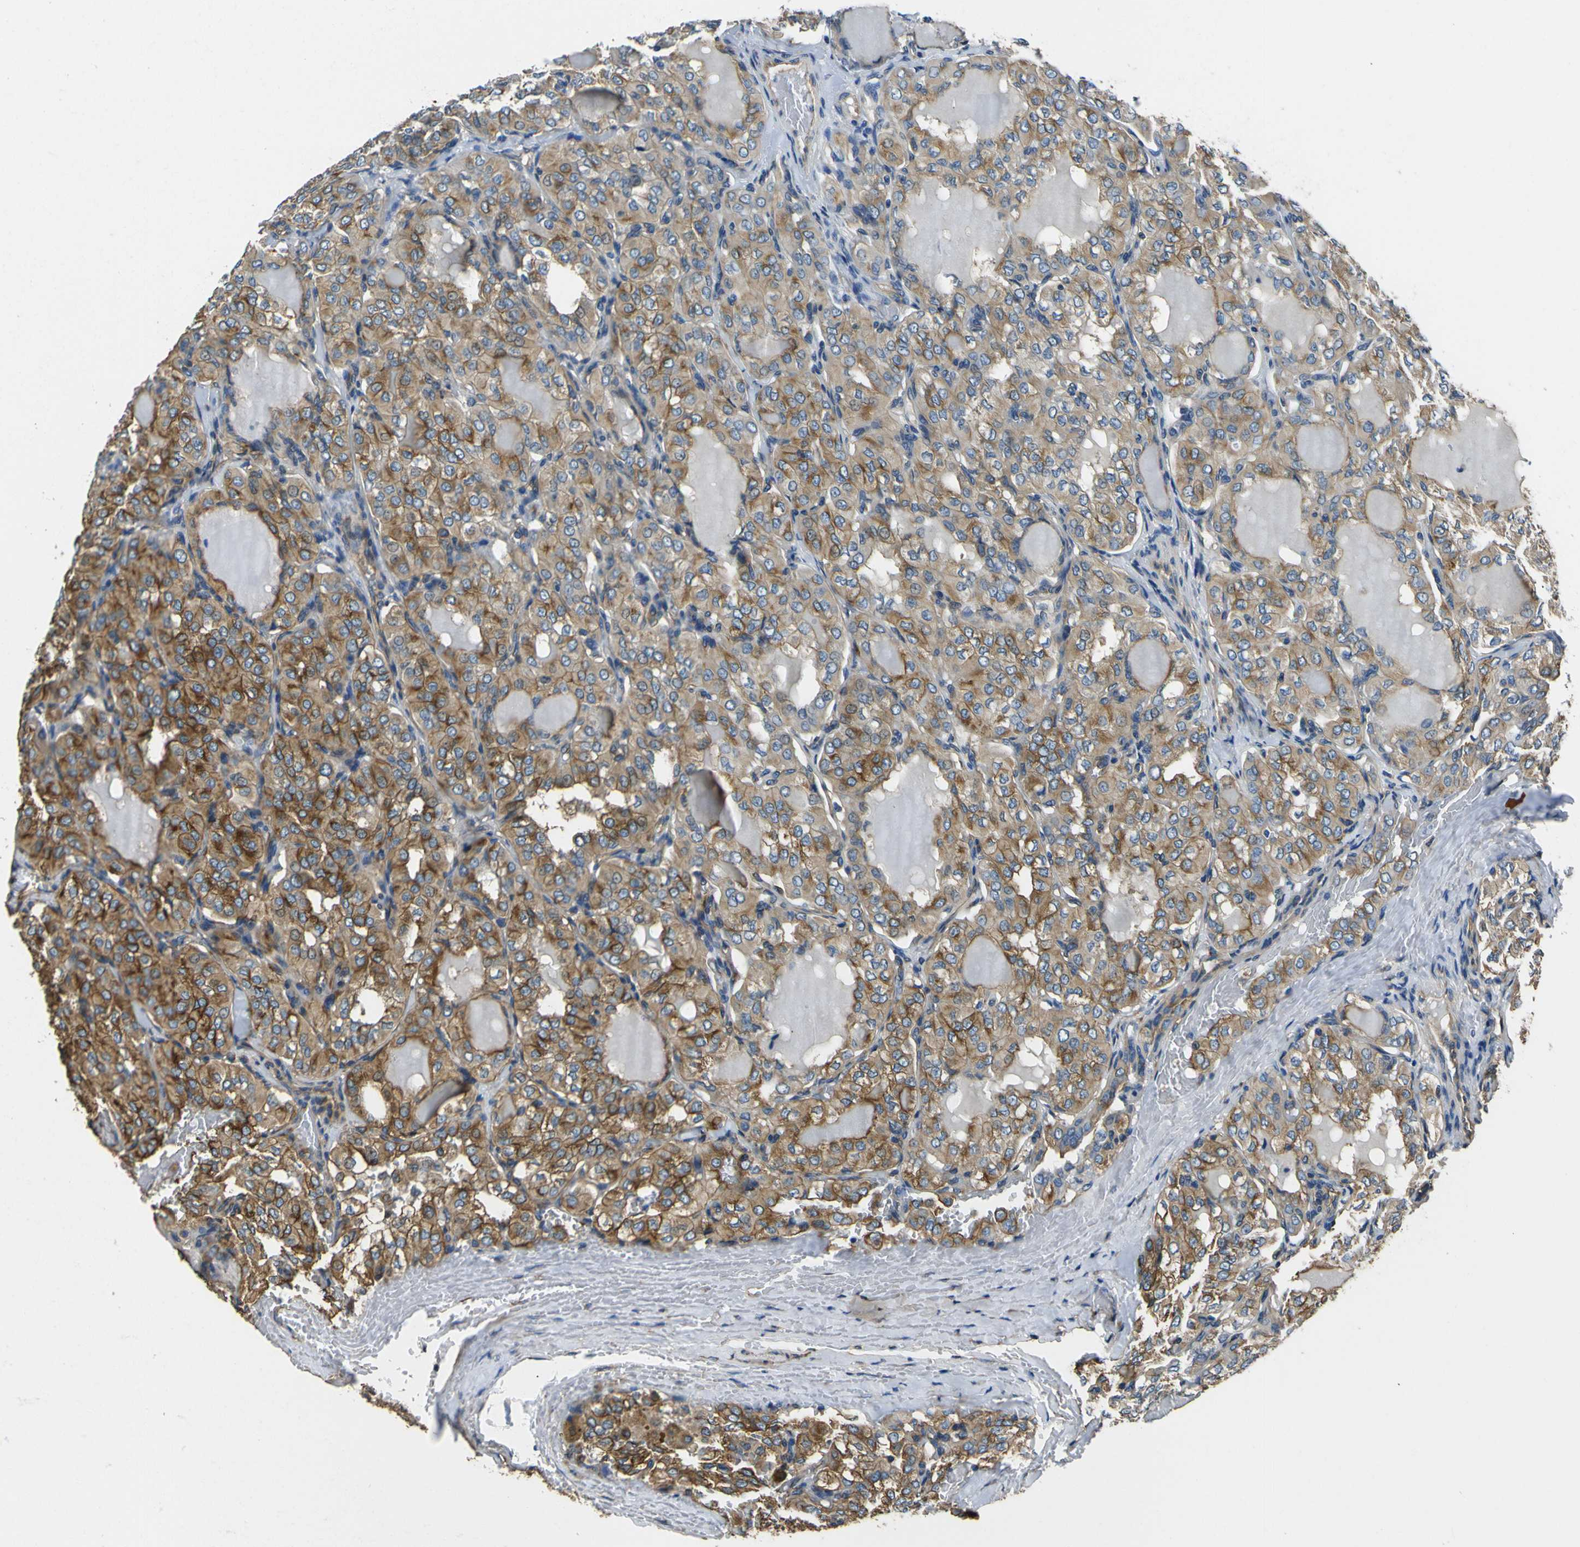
{"staining": {"intensity": "moderate", "quantity": ">75%", "location": "cytoplasmic/membranous"}, "tissue": "thyroid cancer", "cell_type": "Tumor cells", "image_type": "cancer", "snomed": [{"axis": "morphology", "description": "Papillary adenocarcinoma, NOS"}, {"axis": "topography", "description": "Thyroid gland"}], "caption": "Moderate cytoplasmic/membranous protein expression is identified in approximately >75% of tumor cells in thyroid papillary adenocarcinoma. The staining is performed using DAB brown chromogen to label protein expression. The nuclei are counter-stained blue using hematoxylin.", "gene": "TUBB", "patient": {"sex": "male", "age": 20}}